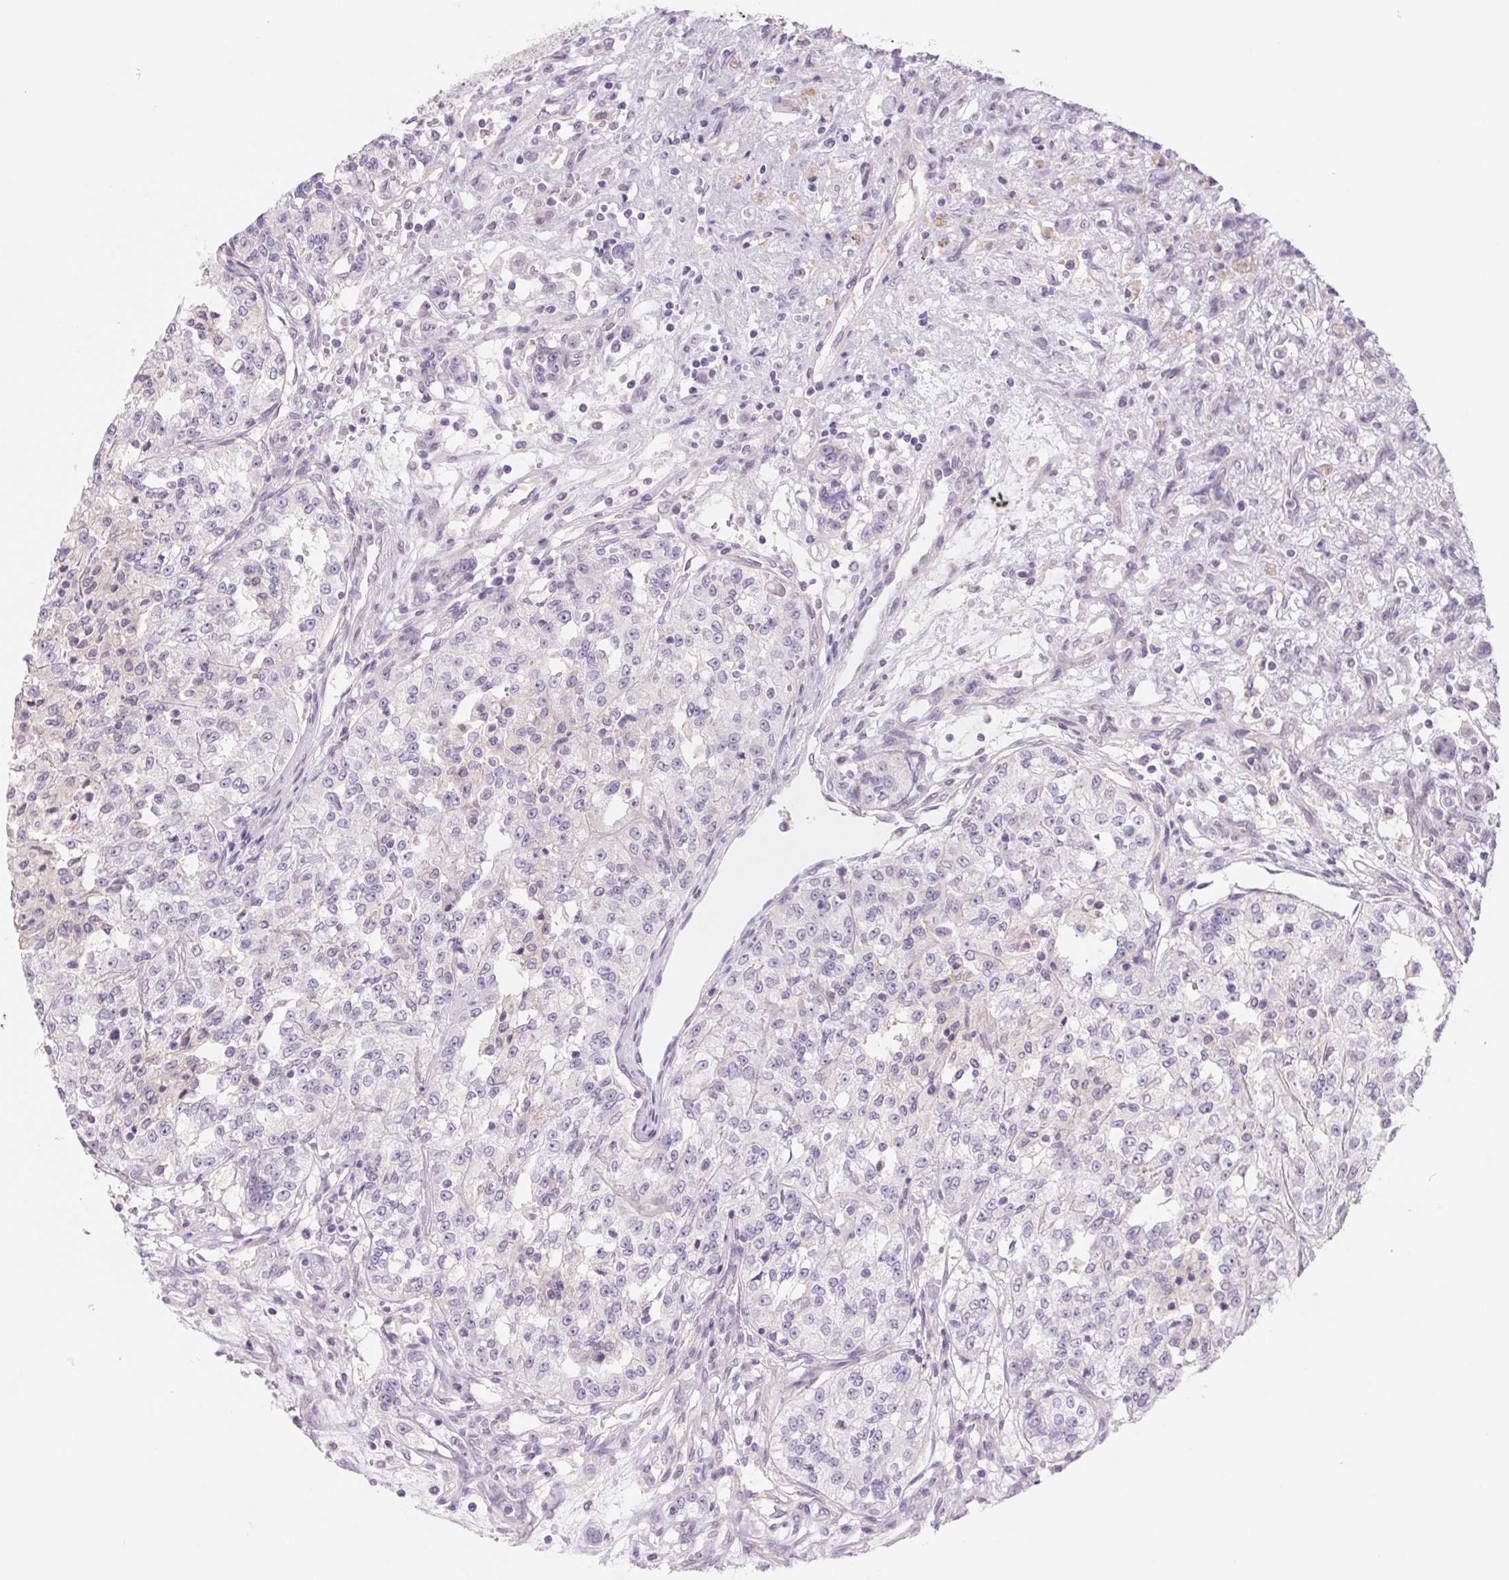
{"staining": {"intensity": "negative", "quantity": "none", "location": "none"}, "tissue": "renal cancer", "cell_type": "Tumor cells", "image_type": "cancer", "snomed": [{"axis": "morphology", "description": "Adenocarcinoma, NOS"}, {"axis": "topography", "description": "Kidney"}], "caption": "This is an IHC photomicrograph of human renal adenocarcinoma. There is no staining in tumor cells.", "gene": "CTNND2", "patient": {"sex": "female", "age": 63}}